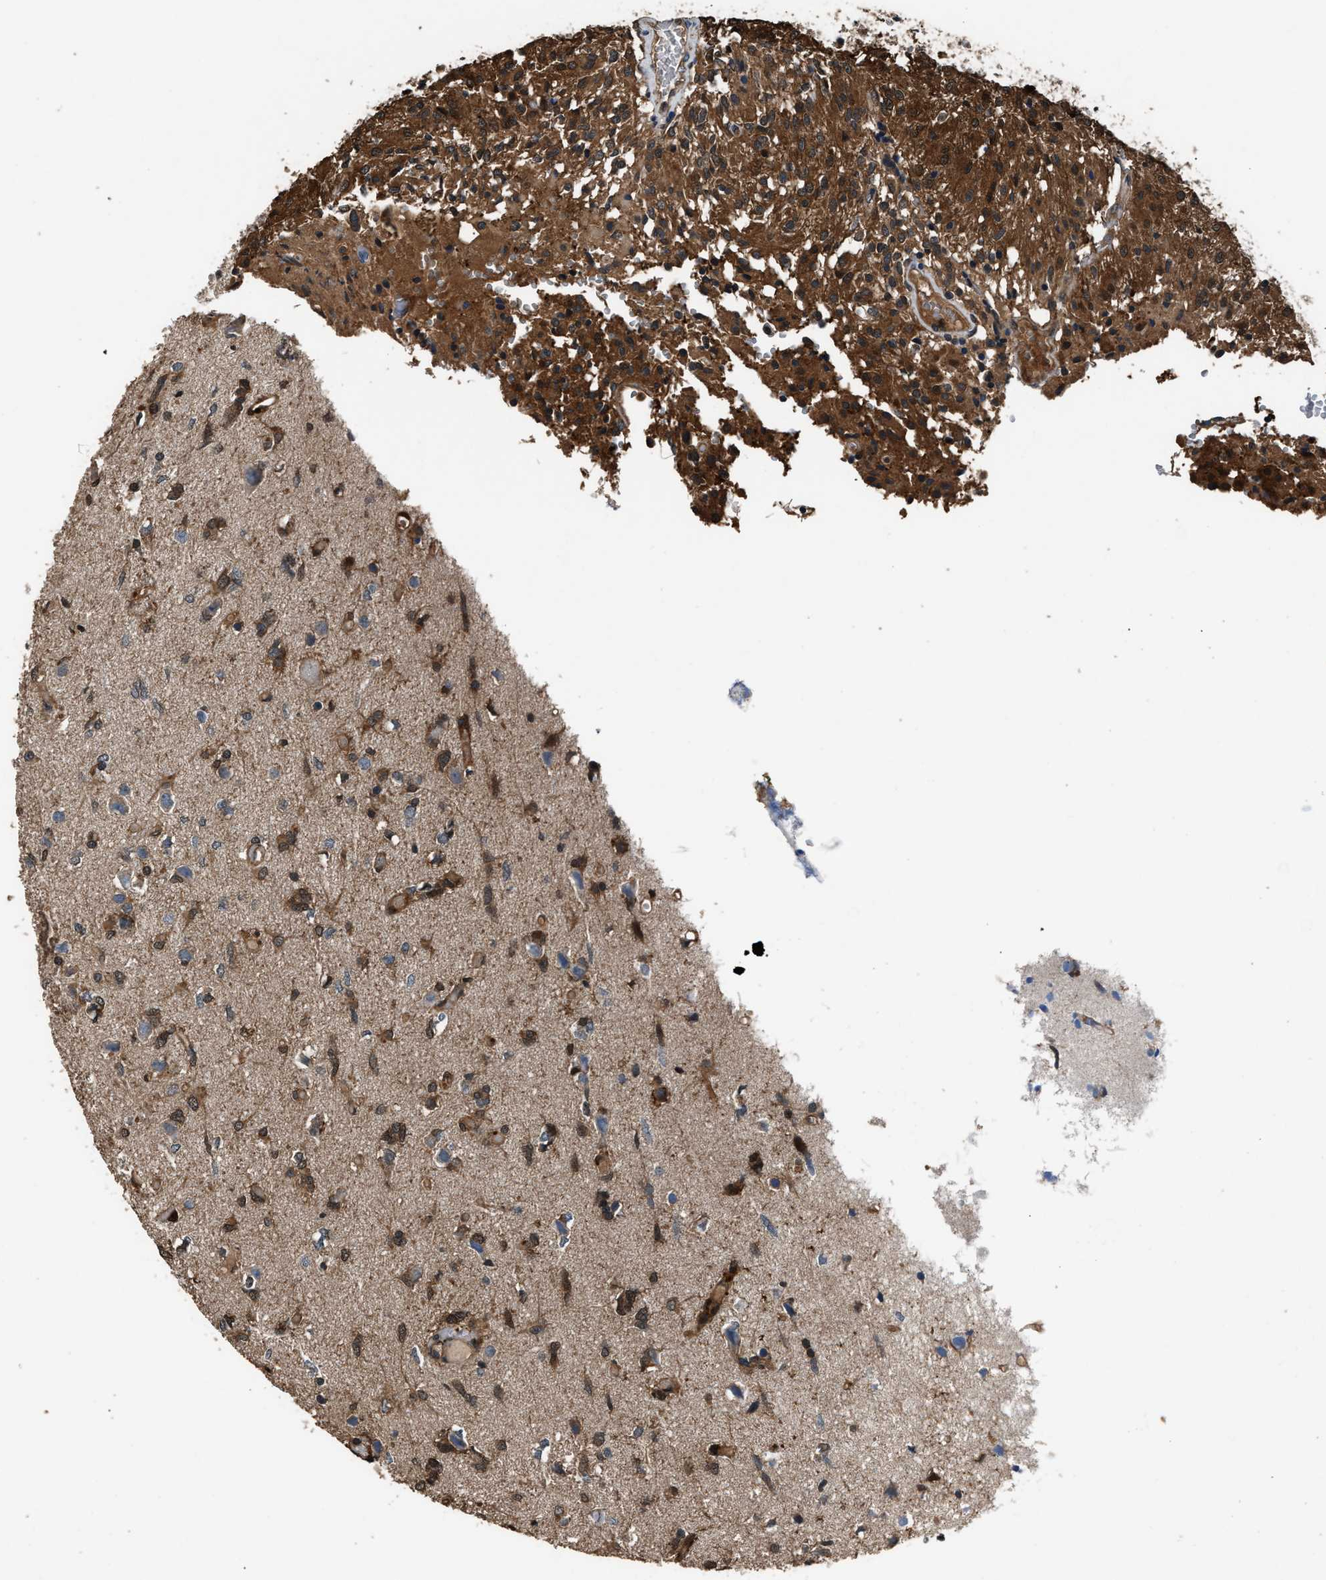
{"staining": {"intensity": "moderate", "quantity": ">75%", "location": "cytoplasmic/membranous"}, "tissue": "glioma", "cell_type": "Tumor cells", "image_type": "cancer", "snomed": [{"axis": "morphology", "description": "Glioma, malignant, High grade"}, {"axis": "topography", "description": "Brain"}], "caption": "Immunohistochemical staining of human malignant glioma (high-grade) exhibits medium levels of moderate cytoplasmic/membranous protein positivity in about >75% of tumor cells.", "gene": "GSTP1", "patient": {"sex": "female", "age": 59}}